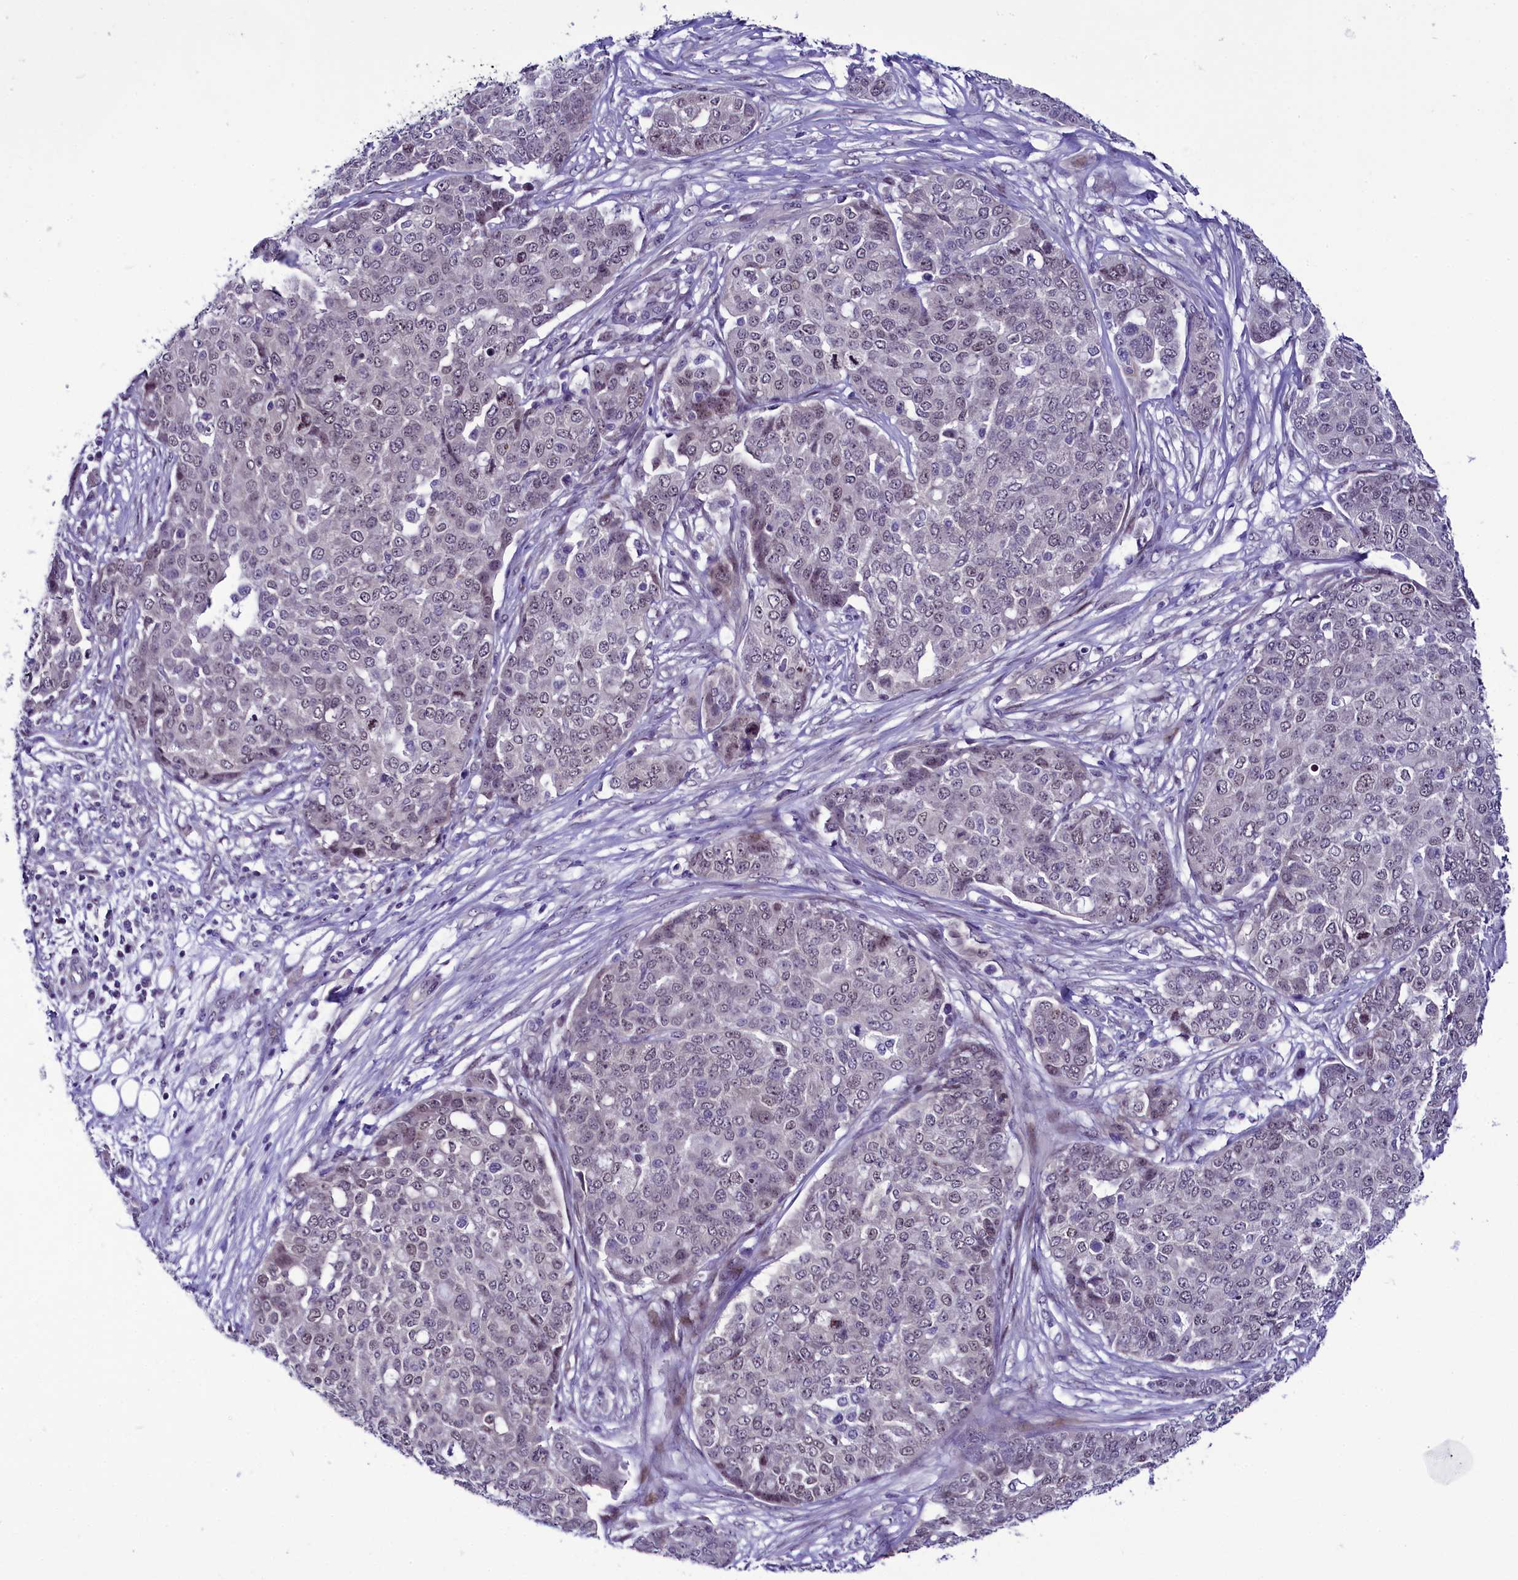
{"staining": {"intensity": "negative", "quantity": "none", "location": "none"}, "tissue": "ovarian cancer", "cell_type": "Tumor cells", "image_type": "cancer", "snomed": [{"axis": "morphology", "description": "Cystadenocarcinoma, serous, NOS"}, {"axis": "topography", "description": "Soft tissue"}, {"axis": "topography", "description": "Ovary"}], "caption": "DAB (3,3'-diaminobenzidine) immunohistochemical staining of ovarian serous cystadenocarcinoma demonstrates no significant staining in tumor cells.", "gene": "CCDC106", "patient": {"sex": "female", "age": 57}}